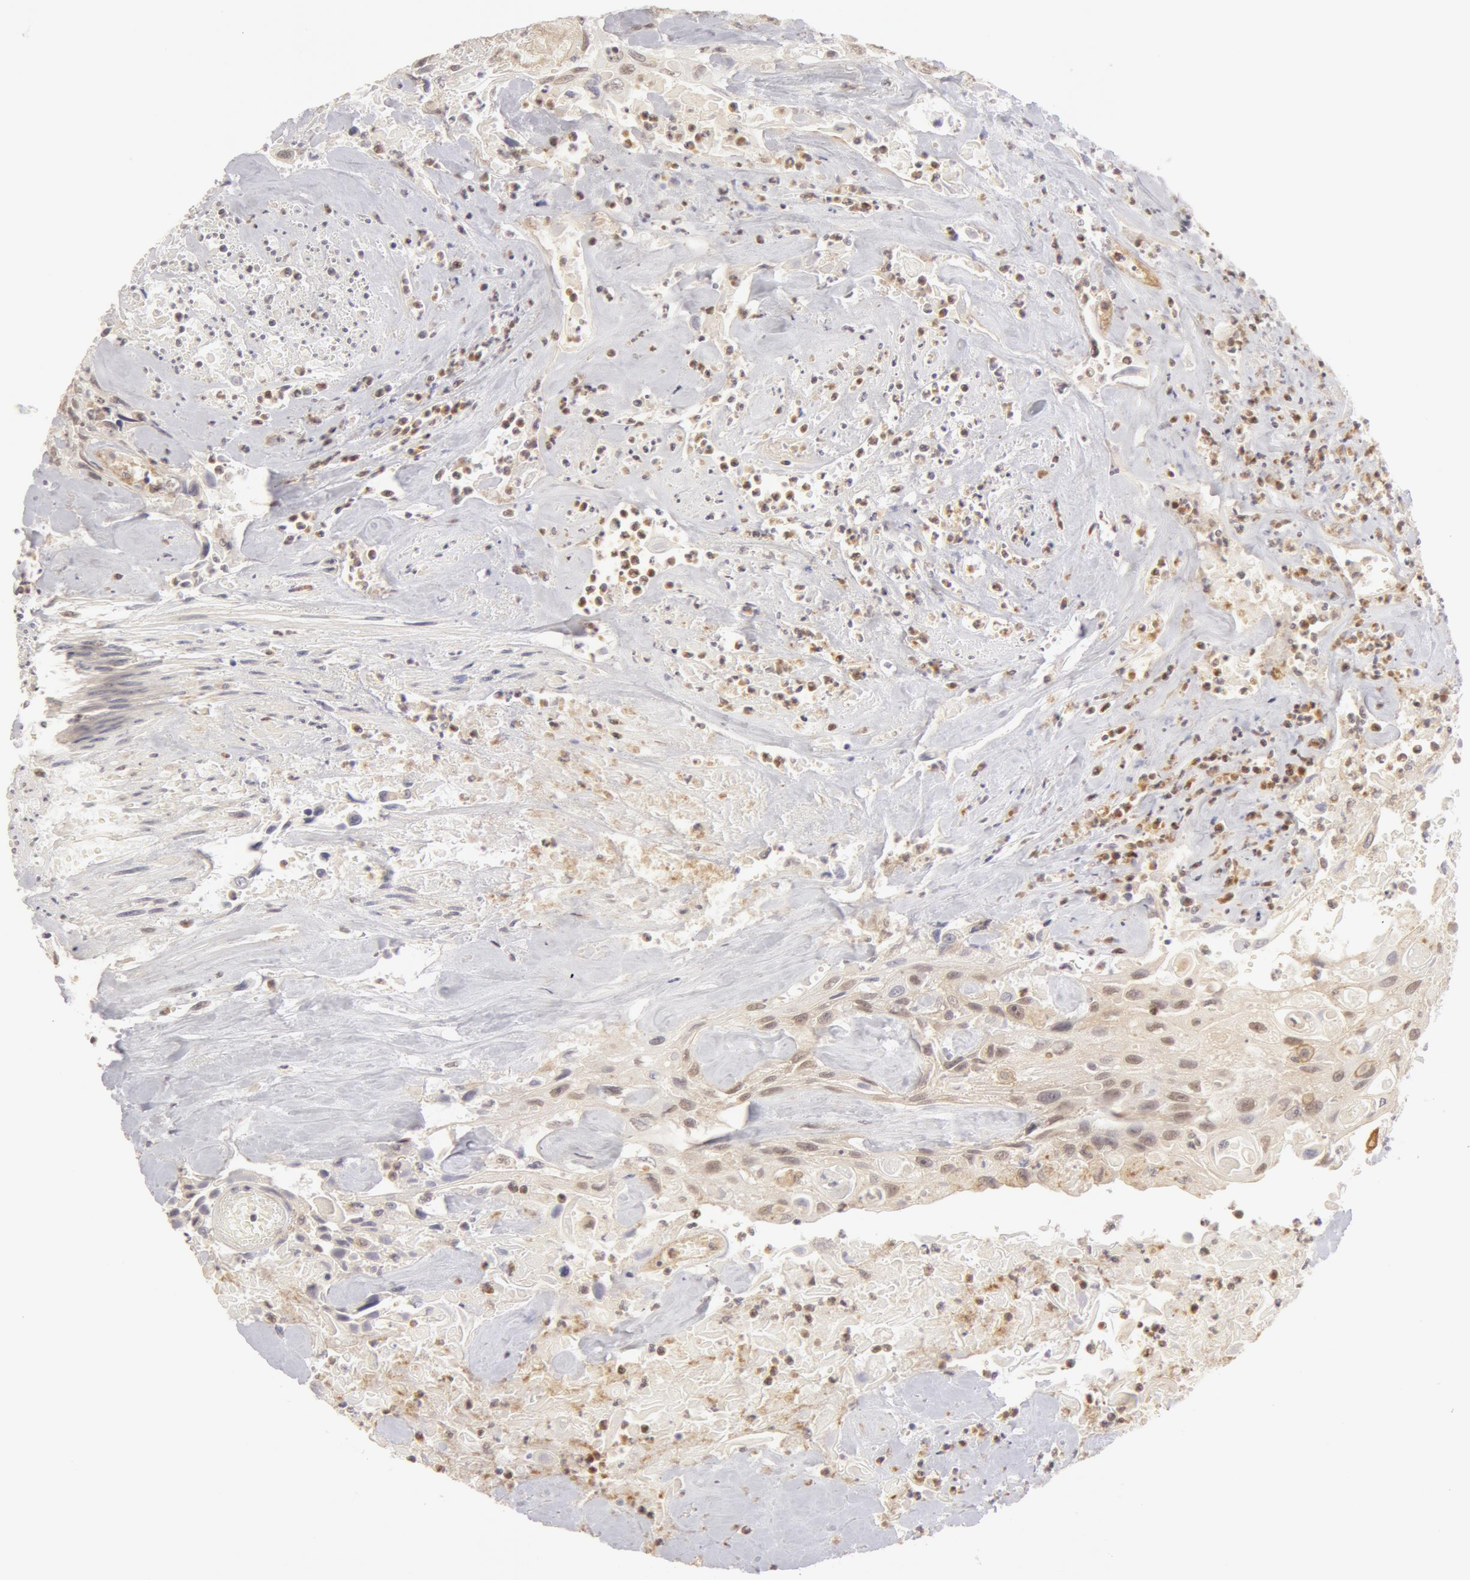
{"staining": {"intensity": "weak", "quantity": ">75%", "location": "cytoplasmic/membranous,nuclear"}, "tissue": "urothelial cancer", "cell_type": "Tumor cells", "image_type": "cancer", "snomed": [{"axis": "morphology", "description": "Urothelial carcinoma, High grade"}, {"axis": "topography", "description": "Urinary bladder"}], "caption": "High-grade urothelial carcinoma stained for a protein exhibits weak cytoplasmic/membranous and nuclear positivity in tumor cells.", "gene": "ADAM10", "patient": {"sex": "female", "age": 84}}